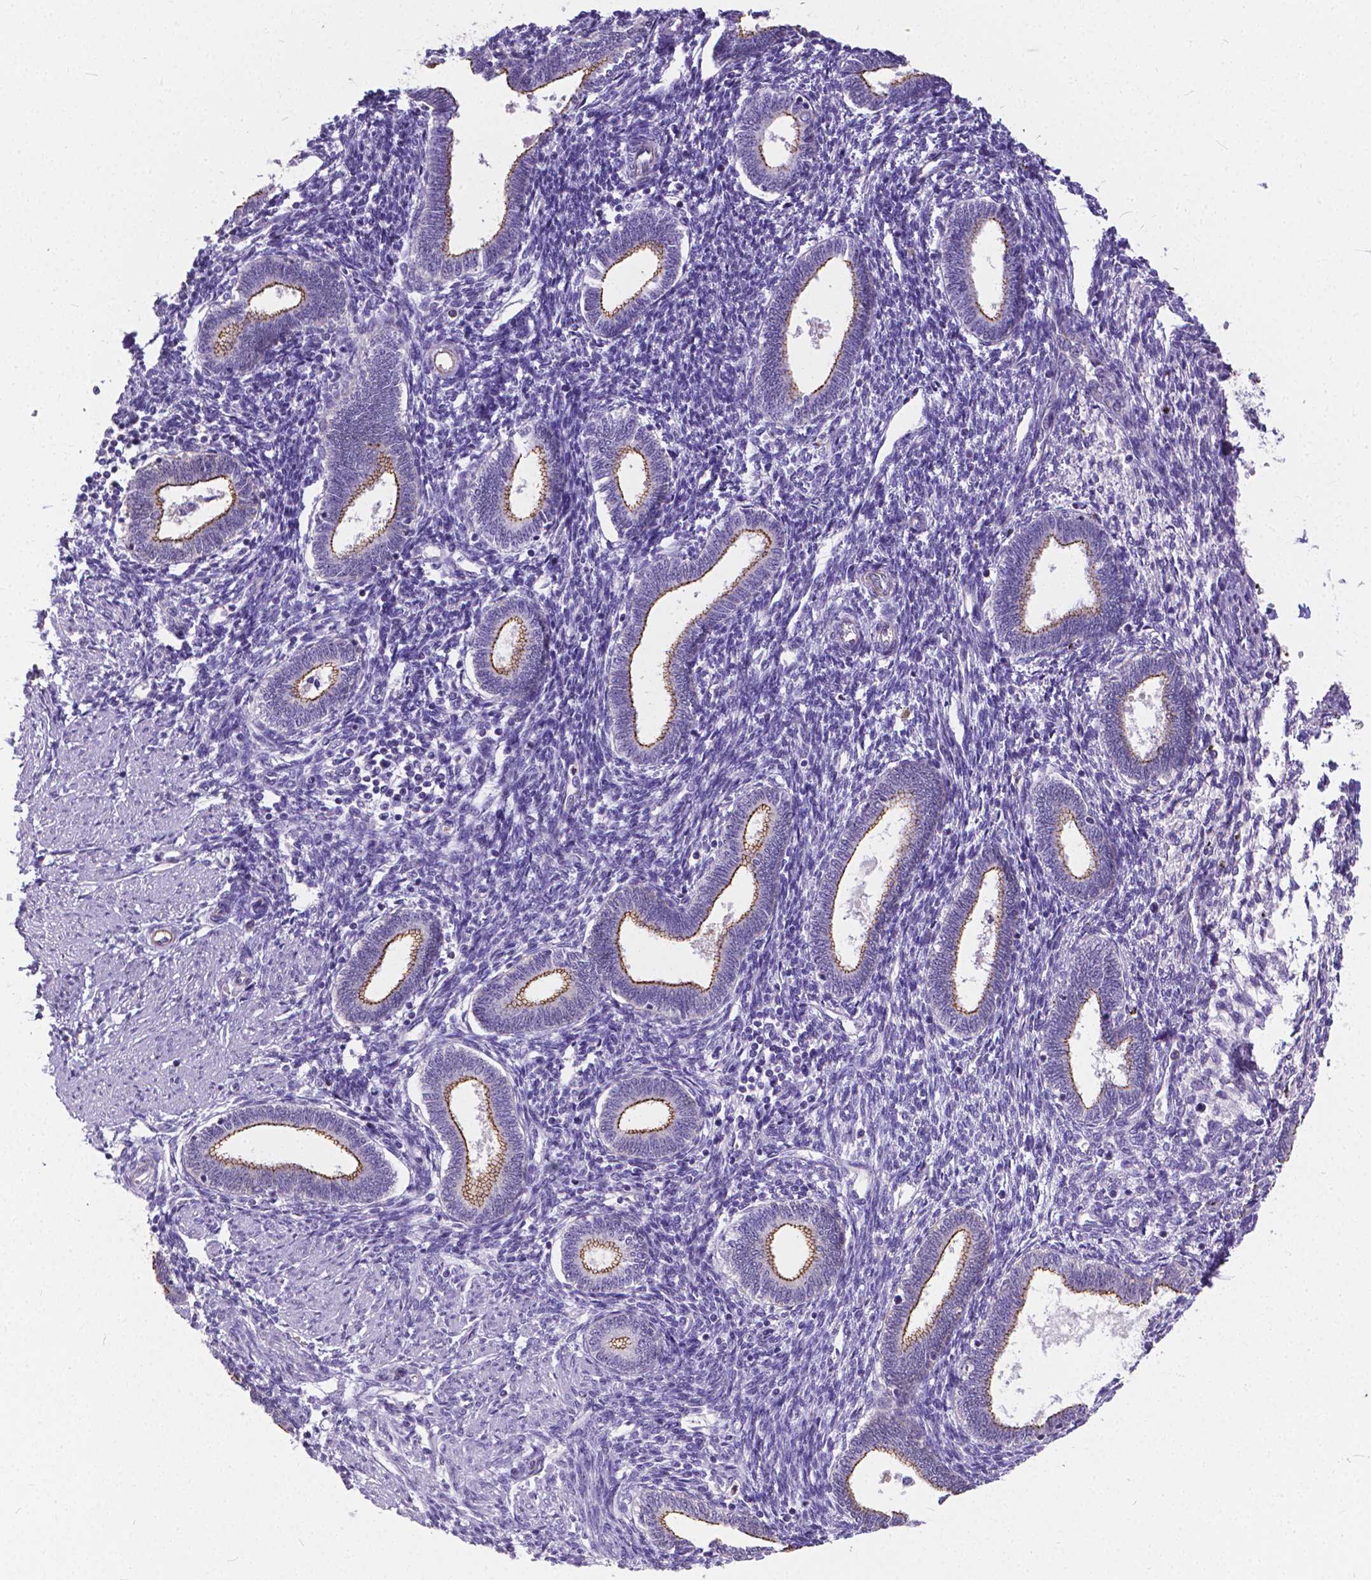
{"staining": {"intensity": "negative", "quantity": "none", "location": "none"}, "tissue": "endometrium", "cell_type": "Cells in endometrial stroma", "image_type": "normal", "snomed": [{"axis": "morphology", "description": "Normal tissue, NOS"}, {"axis": "topography", "description": "Endometrium"}], "caption": "This is a histopathology image of immunohistochemistry staining of benign endometrium, which shows no expression in cells in endometrial stroma. (Stains: DAB immunohistochemistry (IHC) with hematoxylin counter stain, Microscopy: brightfield microscopy at high magnification).", "gene": "OCLN", "patient": {"sex": "female", "age": 42}}